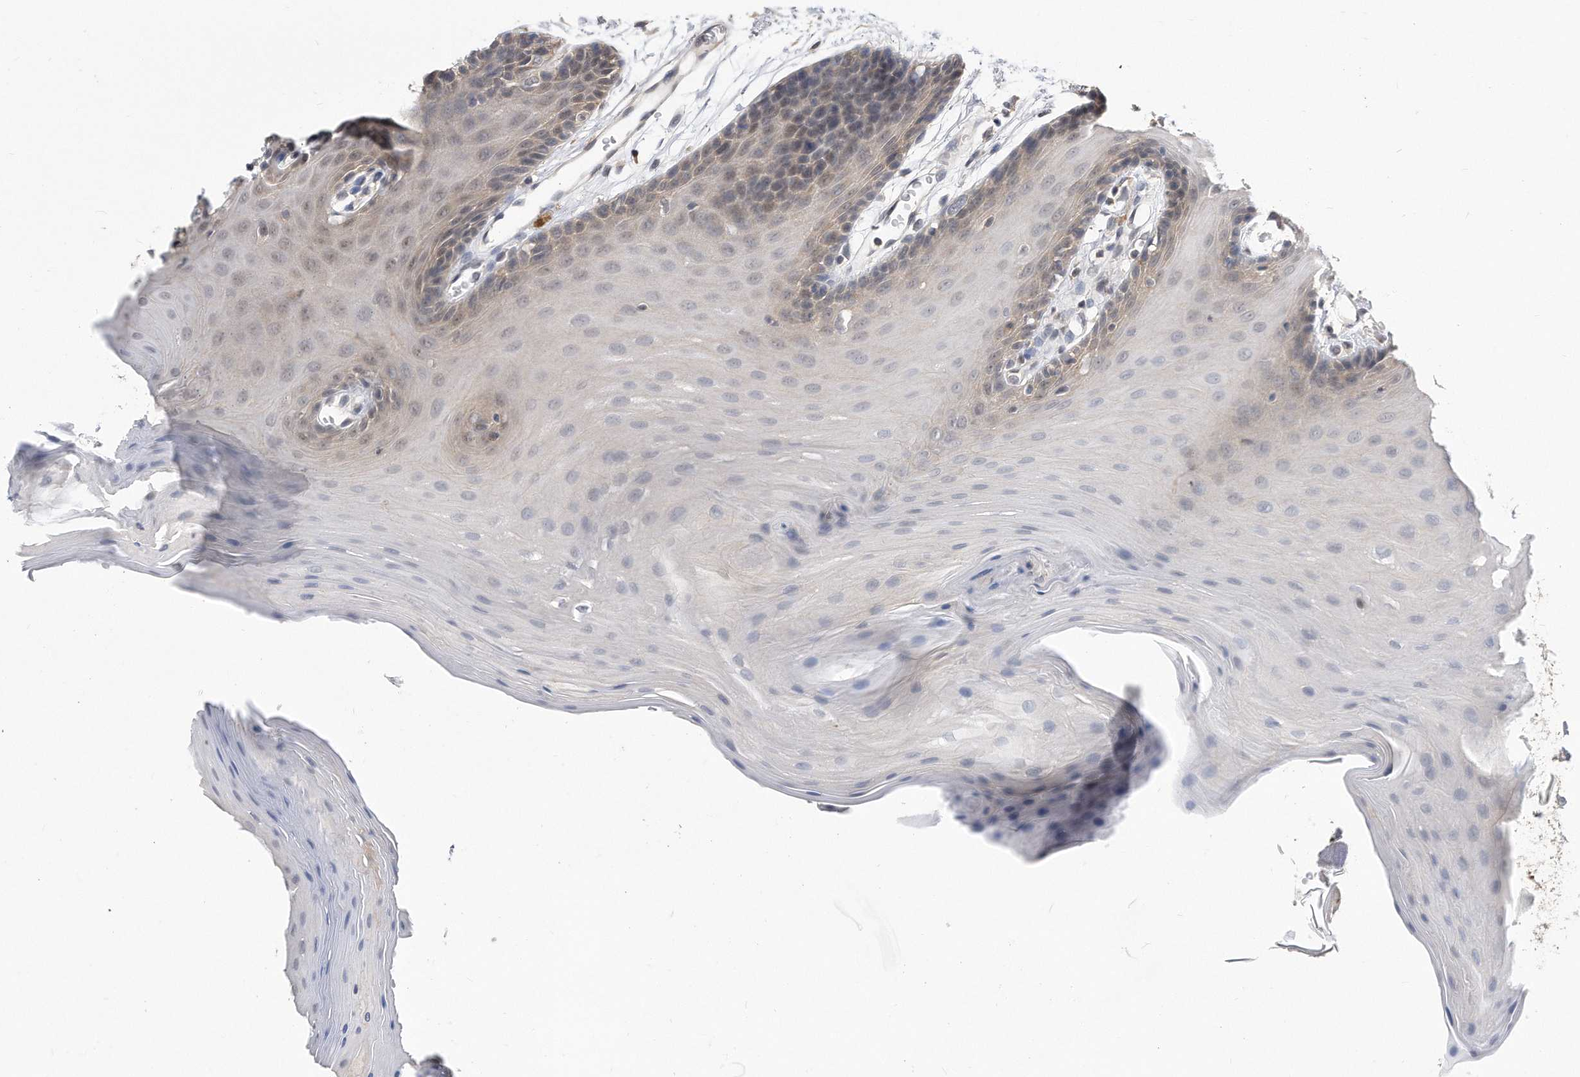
{"staining": {"intensity": "weak", "quantity": "<25%", "location": "cytoplasmic/membranous"}, "tissue": "oral mucosa", "cell_type": "Squamous epithelial cells", "image_type": "normal", "snomed": [{"axis": "morphology", "description": "Normal tissue, NOS"}, {"axis": "morphology", "description": "Squamous cell carcinoma, NOS"}, {"axis": "topography", "description": "Skeletal muscle"}, {"axis": "topography", "description": "Oral tissue"}, {"axis": "topography", "description": "Salivary gland"}, {"axis": "topography", "description": "Head-Neck"}], "caption": "The IHC photomicrograph has no significant positivity in squamous epithelial cells of oral mucosa.", "gene": "TCP1", "patient": {"sex": "male", "age": 54}}